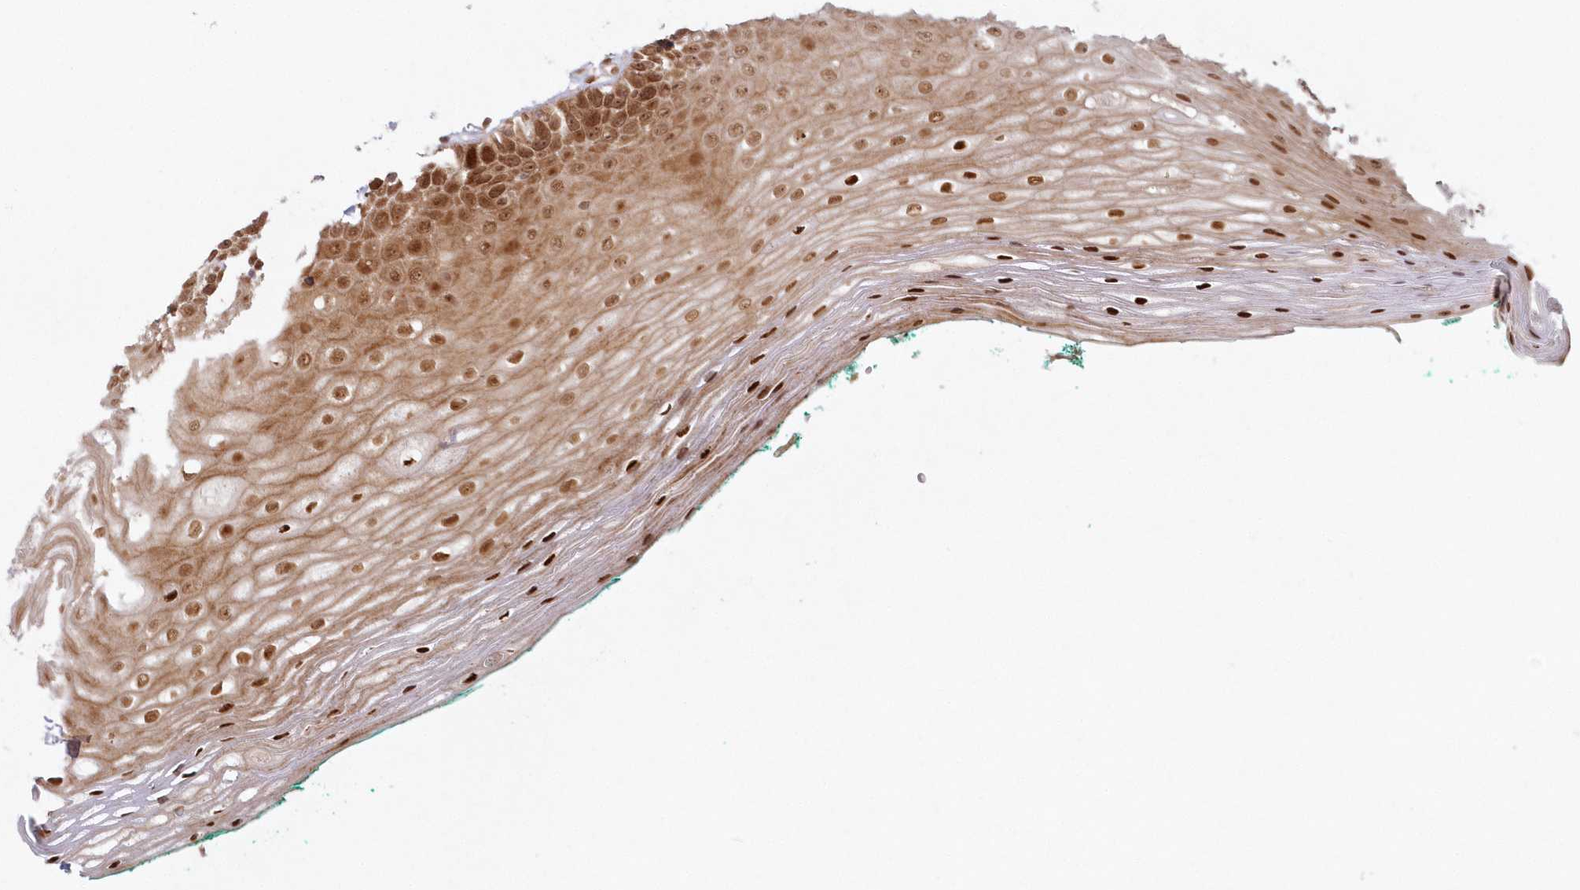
{"staining": {"intensity": "strong", "quantity": ">75%", "location": "cytoplasmic/membranous,nuclear"}, "tissue": "oral mucosa", "cell_type": "Squamous epithelial cells", "image_type": "normal", "snomed": [{"axis": "morphology", "description": "Normal tissue, NOS"}, {"axis": "topography", "description": "Skeletal muscle"}, {"axis": "topography", "description": "Oral tissue"}, {"axis": "topography", "description": "Peripheral nerve tissue"}], "caption": "Immunohistochemistry (IHC) of unremarkable oral mucosa shows high levels of strong cytoplasmic/membranous,nuclear expression in about >75% of squamous epithelial cells.", "gene": "TOGARAM2", "patient": {"sex": "female", "age": 84}}